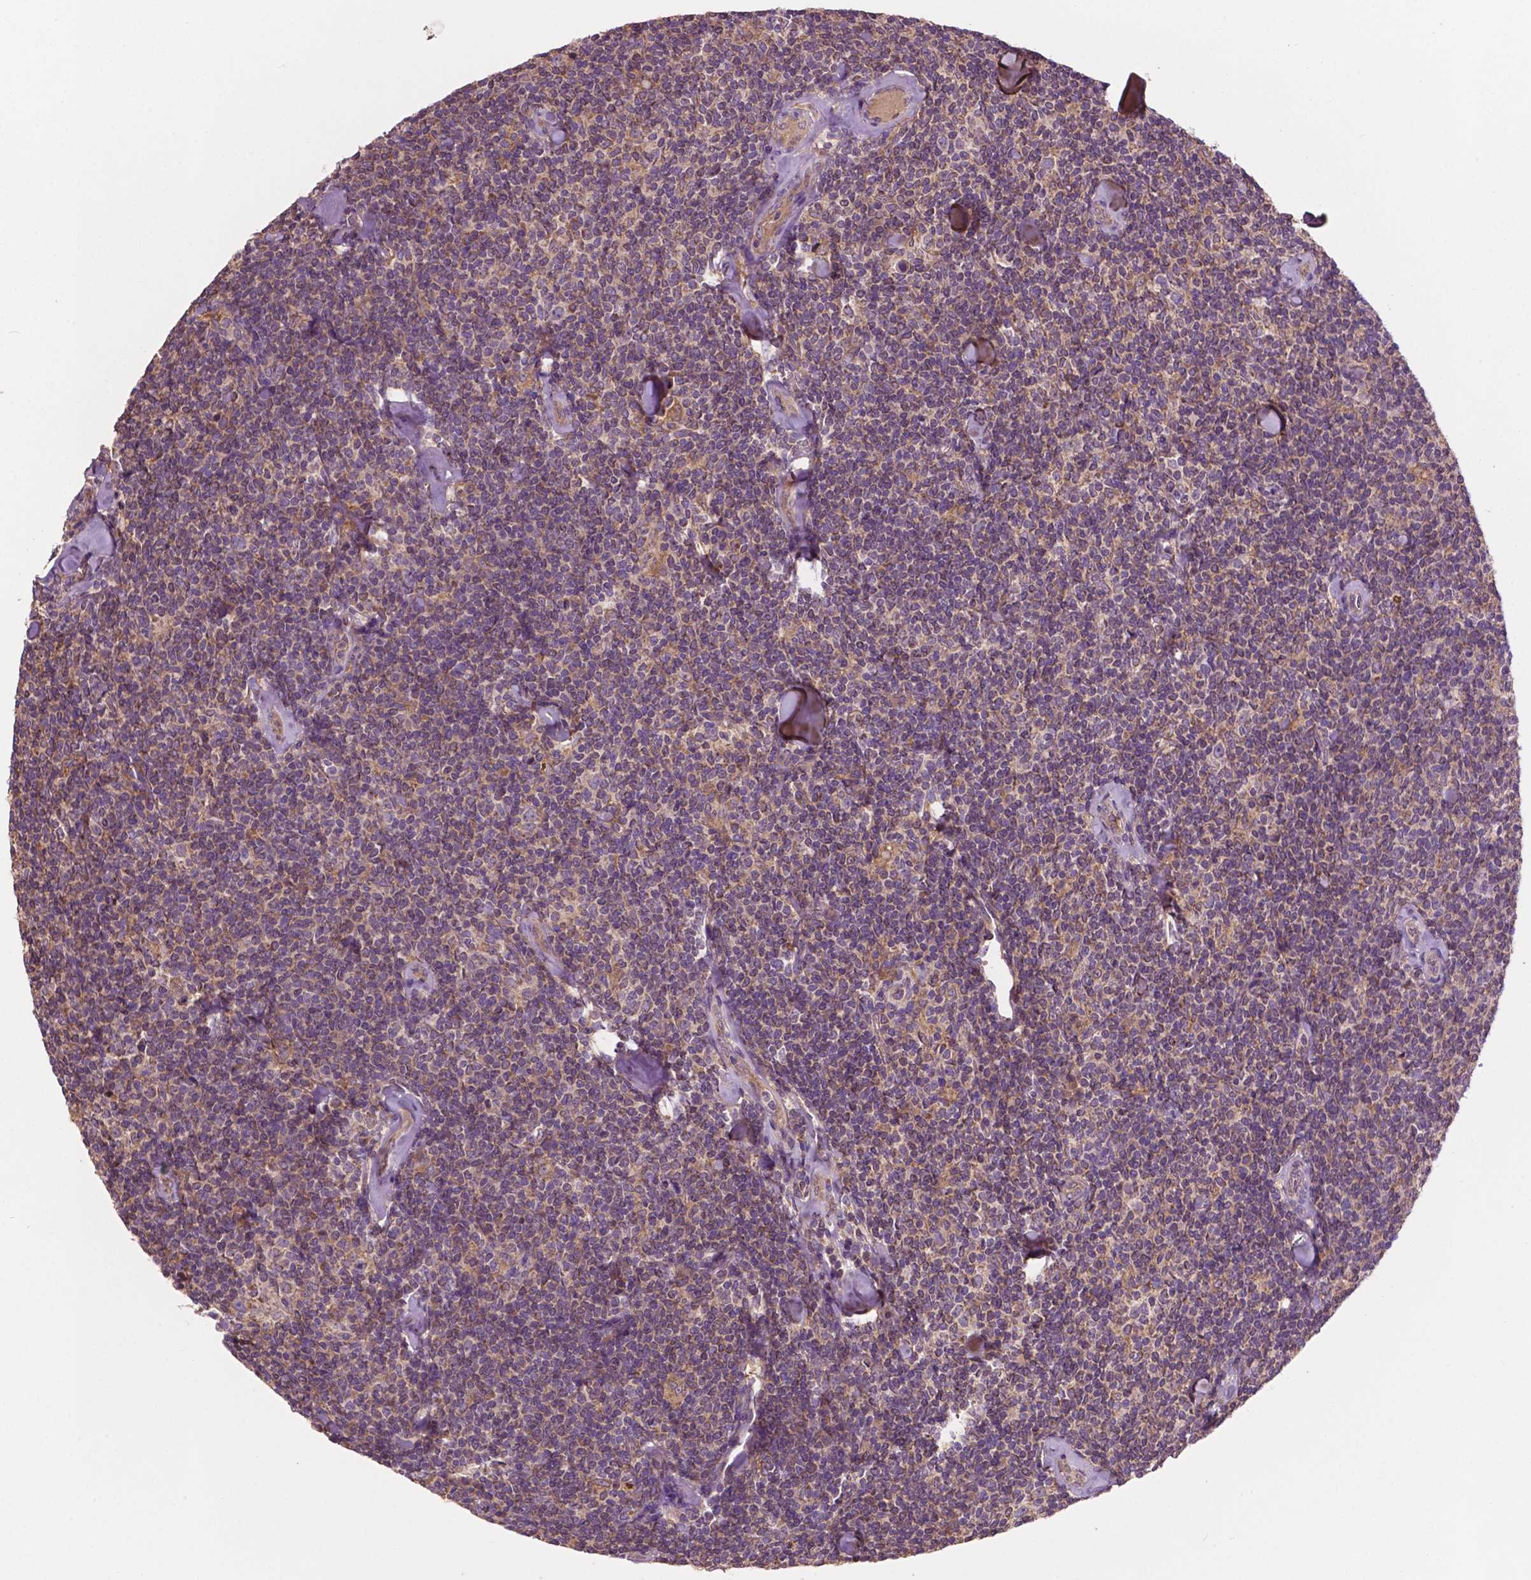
{"staining": {"intensity": "negative", "quantity": "none", "location": "none"}, "tissue": "lymphoma", "cell_type": "Tumor cells", "image_type": "cancer", "snomed": [{"axis": "morphology", "description": "Malignant lymphoma, non-Hodgkin's type, Low grade"}, {"axis": "topography", "description": "Lymph node"}], "caption": "This is an immunohistochemistry (IHC) histopathology image of low-grade malignant lymphoma, non-Hodgkin's type. There is no staining in tumor cells.", "gene": "GJA9", "patient": {"sex": "female", "age": 56}}